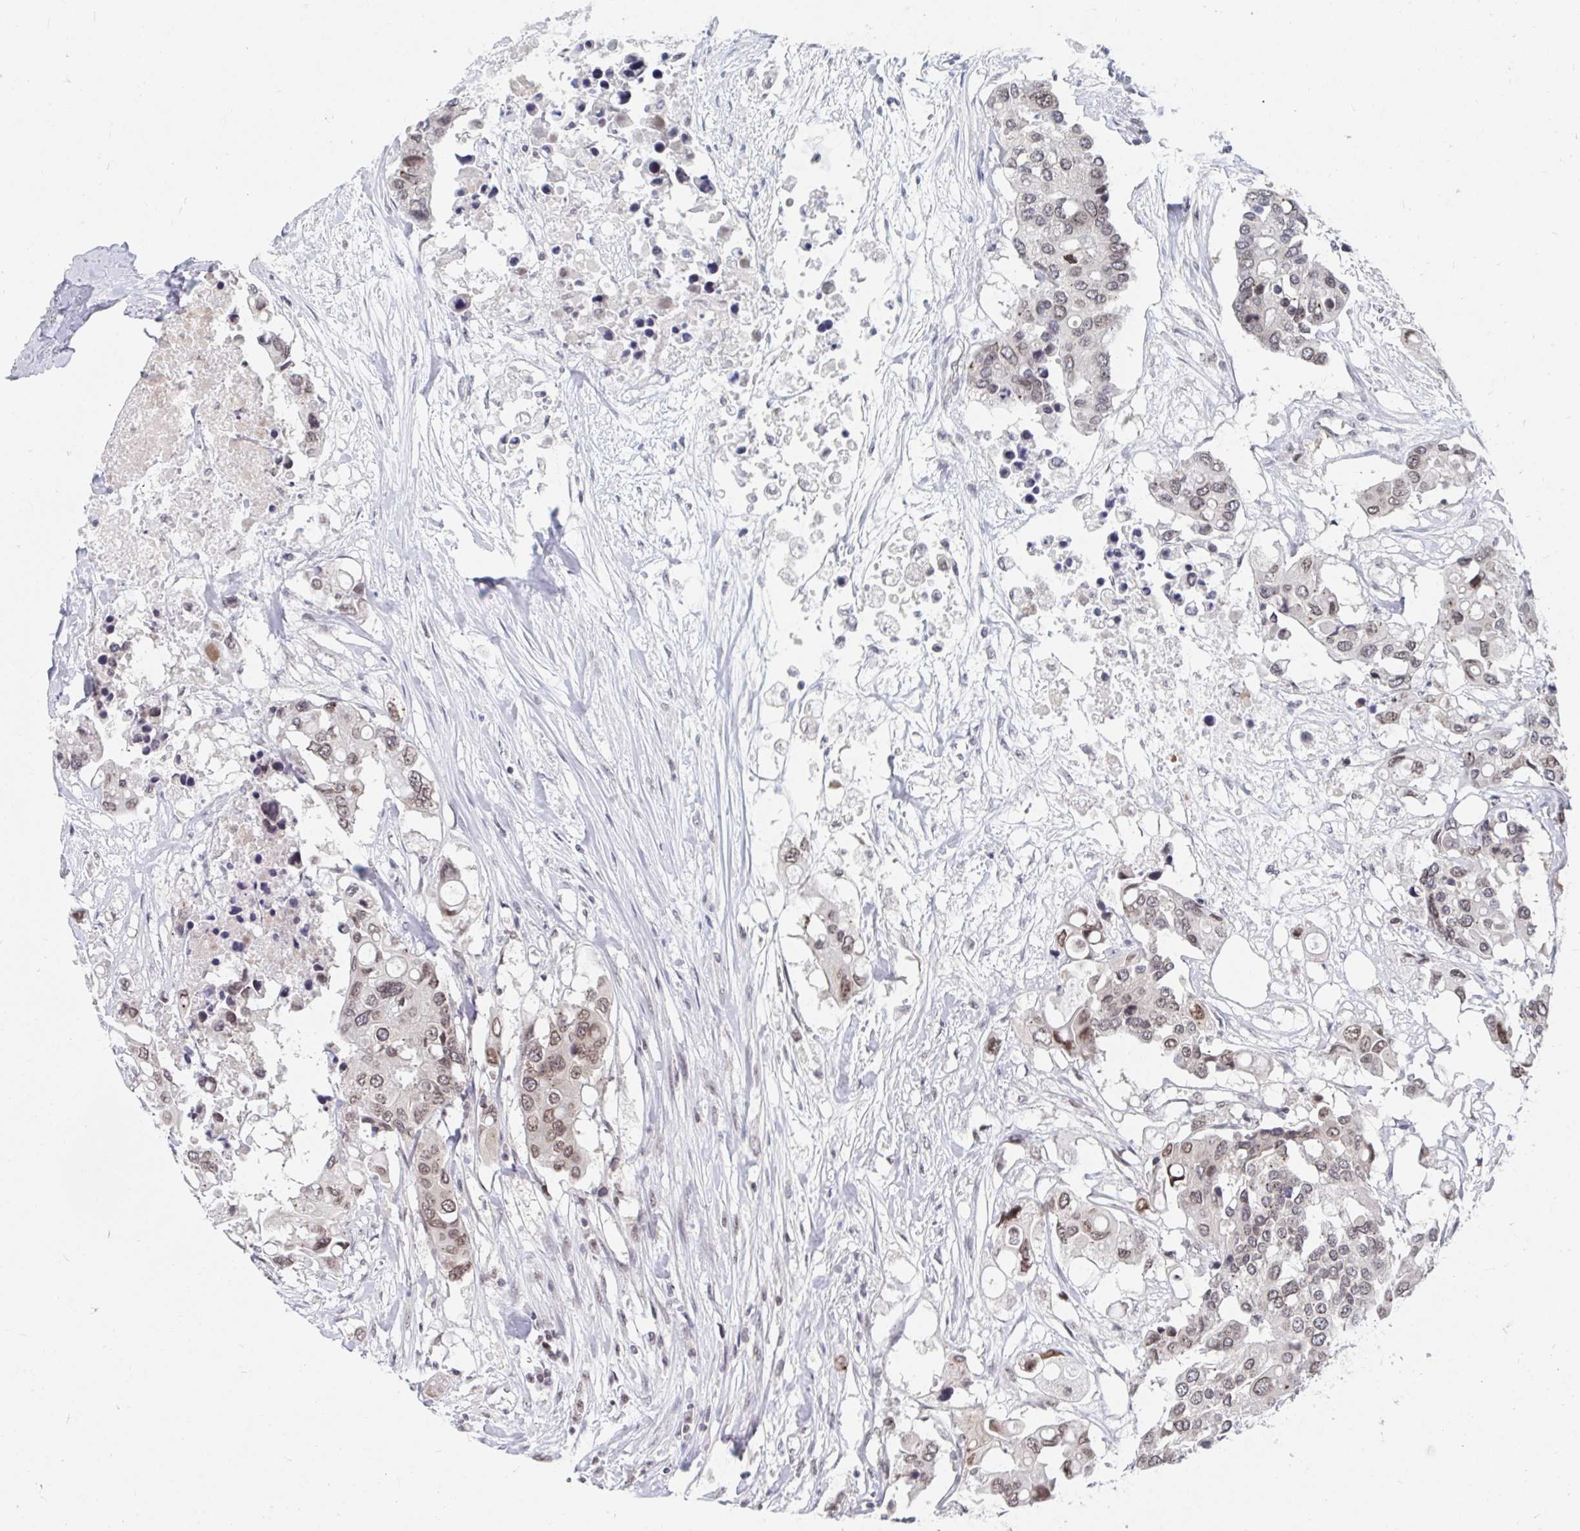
{"staining": {"intensity": "weak", "quantity": "25%-75%", "location": "nuclear"}, "tissue": "colorectal cancer", "cell_type": "Tumor cells", "image_type": "cancer", "snomed": [{"axis": "morphology", "description": "Adenocarcinoma, NOS"}, {"axis": "topography", "description": "Colon"}], "caption": "Weak nuclear staining for a protein is seen in approximately 25%-75% of tumor cells of adenocarcinoma (colorectal) using immunohistochemistry (IHC).", "gene": "TRIP12", "patient": {"sex": "male", "age": 77}}